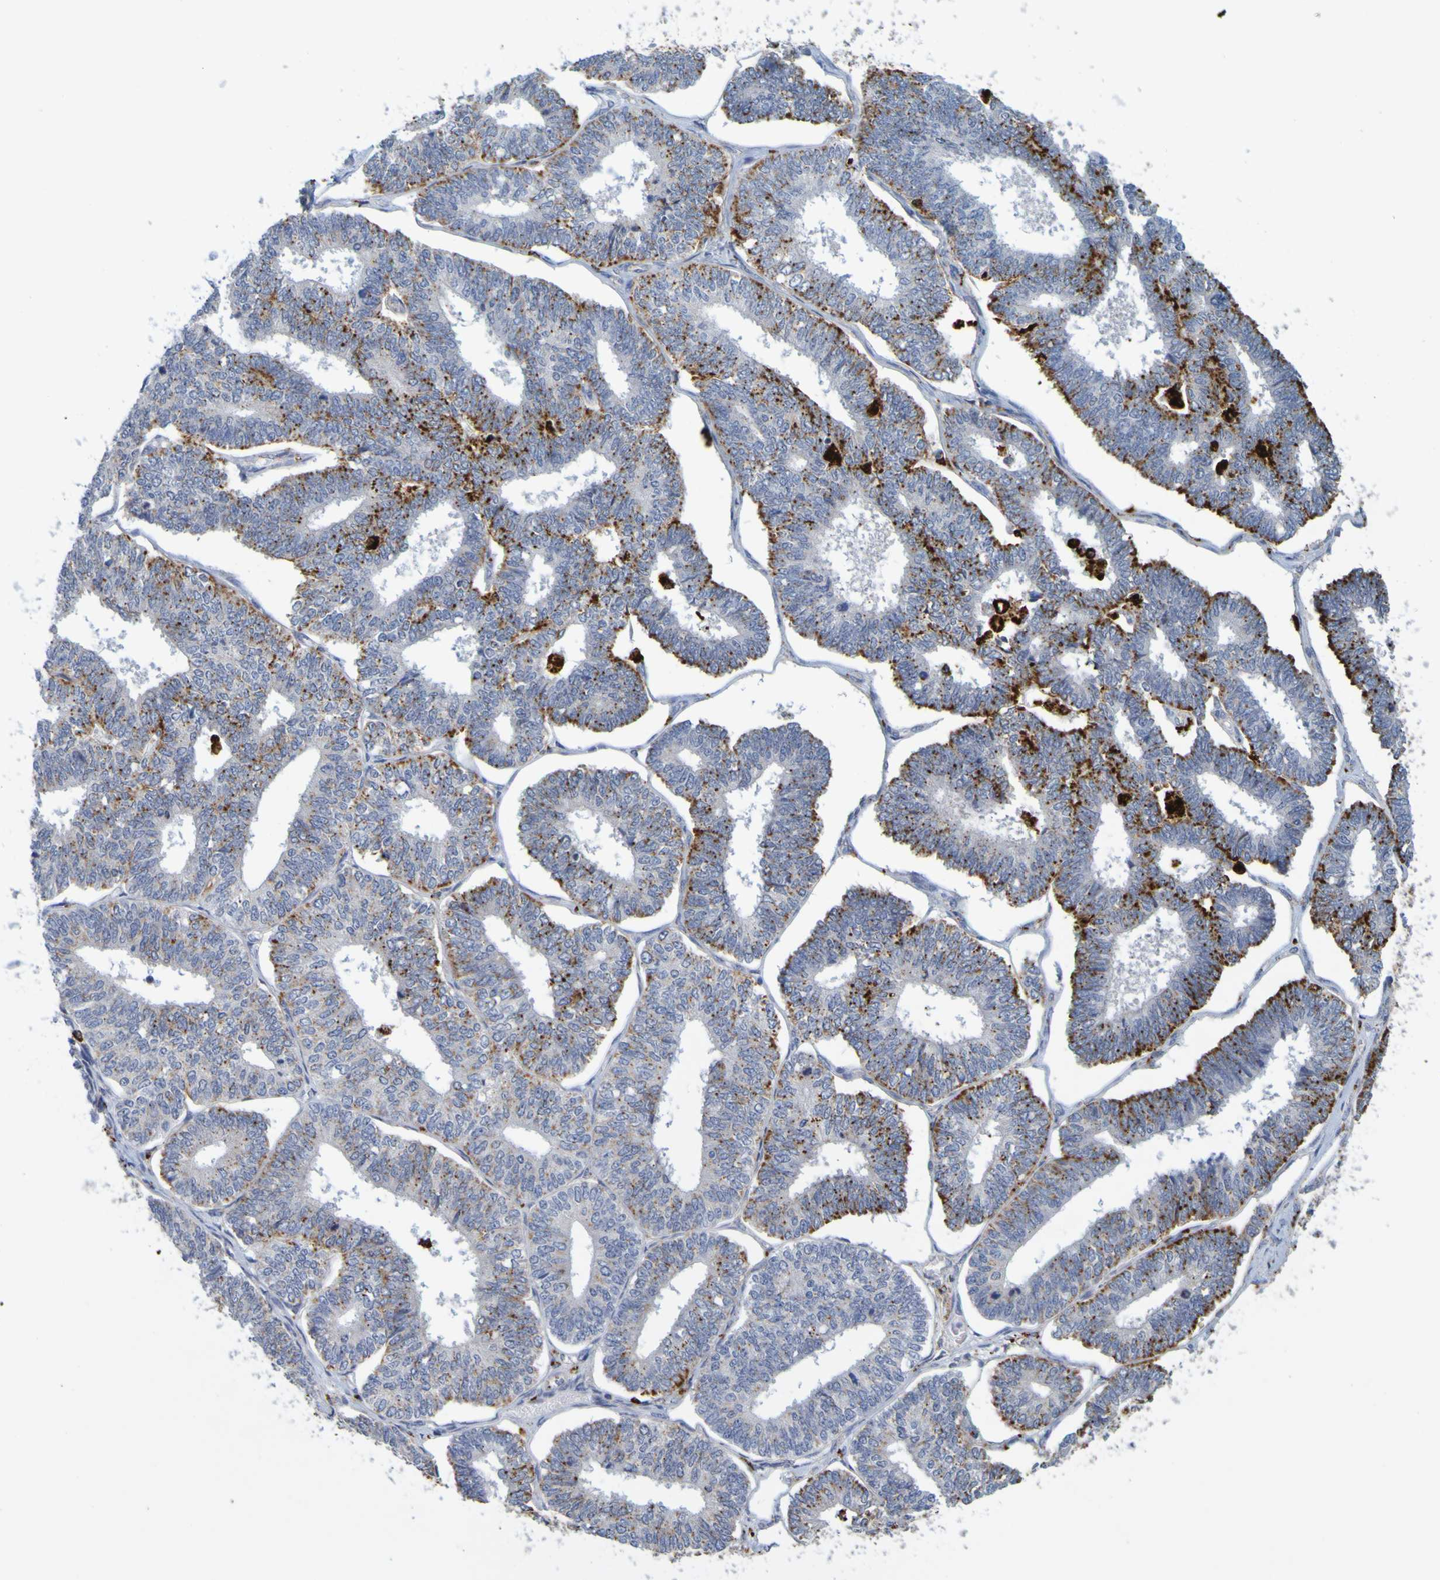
{"staining": {"intensity": "moderate", "quantity": "25%-75%", "location": "cytoplasmic/membranous"}, "tissue": "endometrial cancer", "cell_type": "Tumor cells", "image_type": "cancer", "snomed": [{"axis": "morphology", "description": "Adenocarcinoma, NOS"}, {"axis": "topography", "description": "Endometrium"}], "caption": "Protein analysis of endometrial adenocarcinoma tissue demonstrates moderate cytoplasmic/membranous expression in approximately 25%-75% of tumor cells.", "gene": "TPH1", "patient": {"sex": "female", "age": 70}}